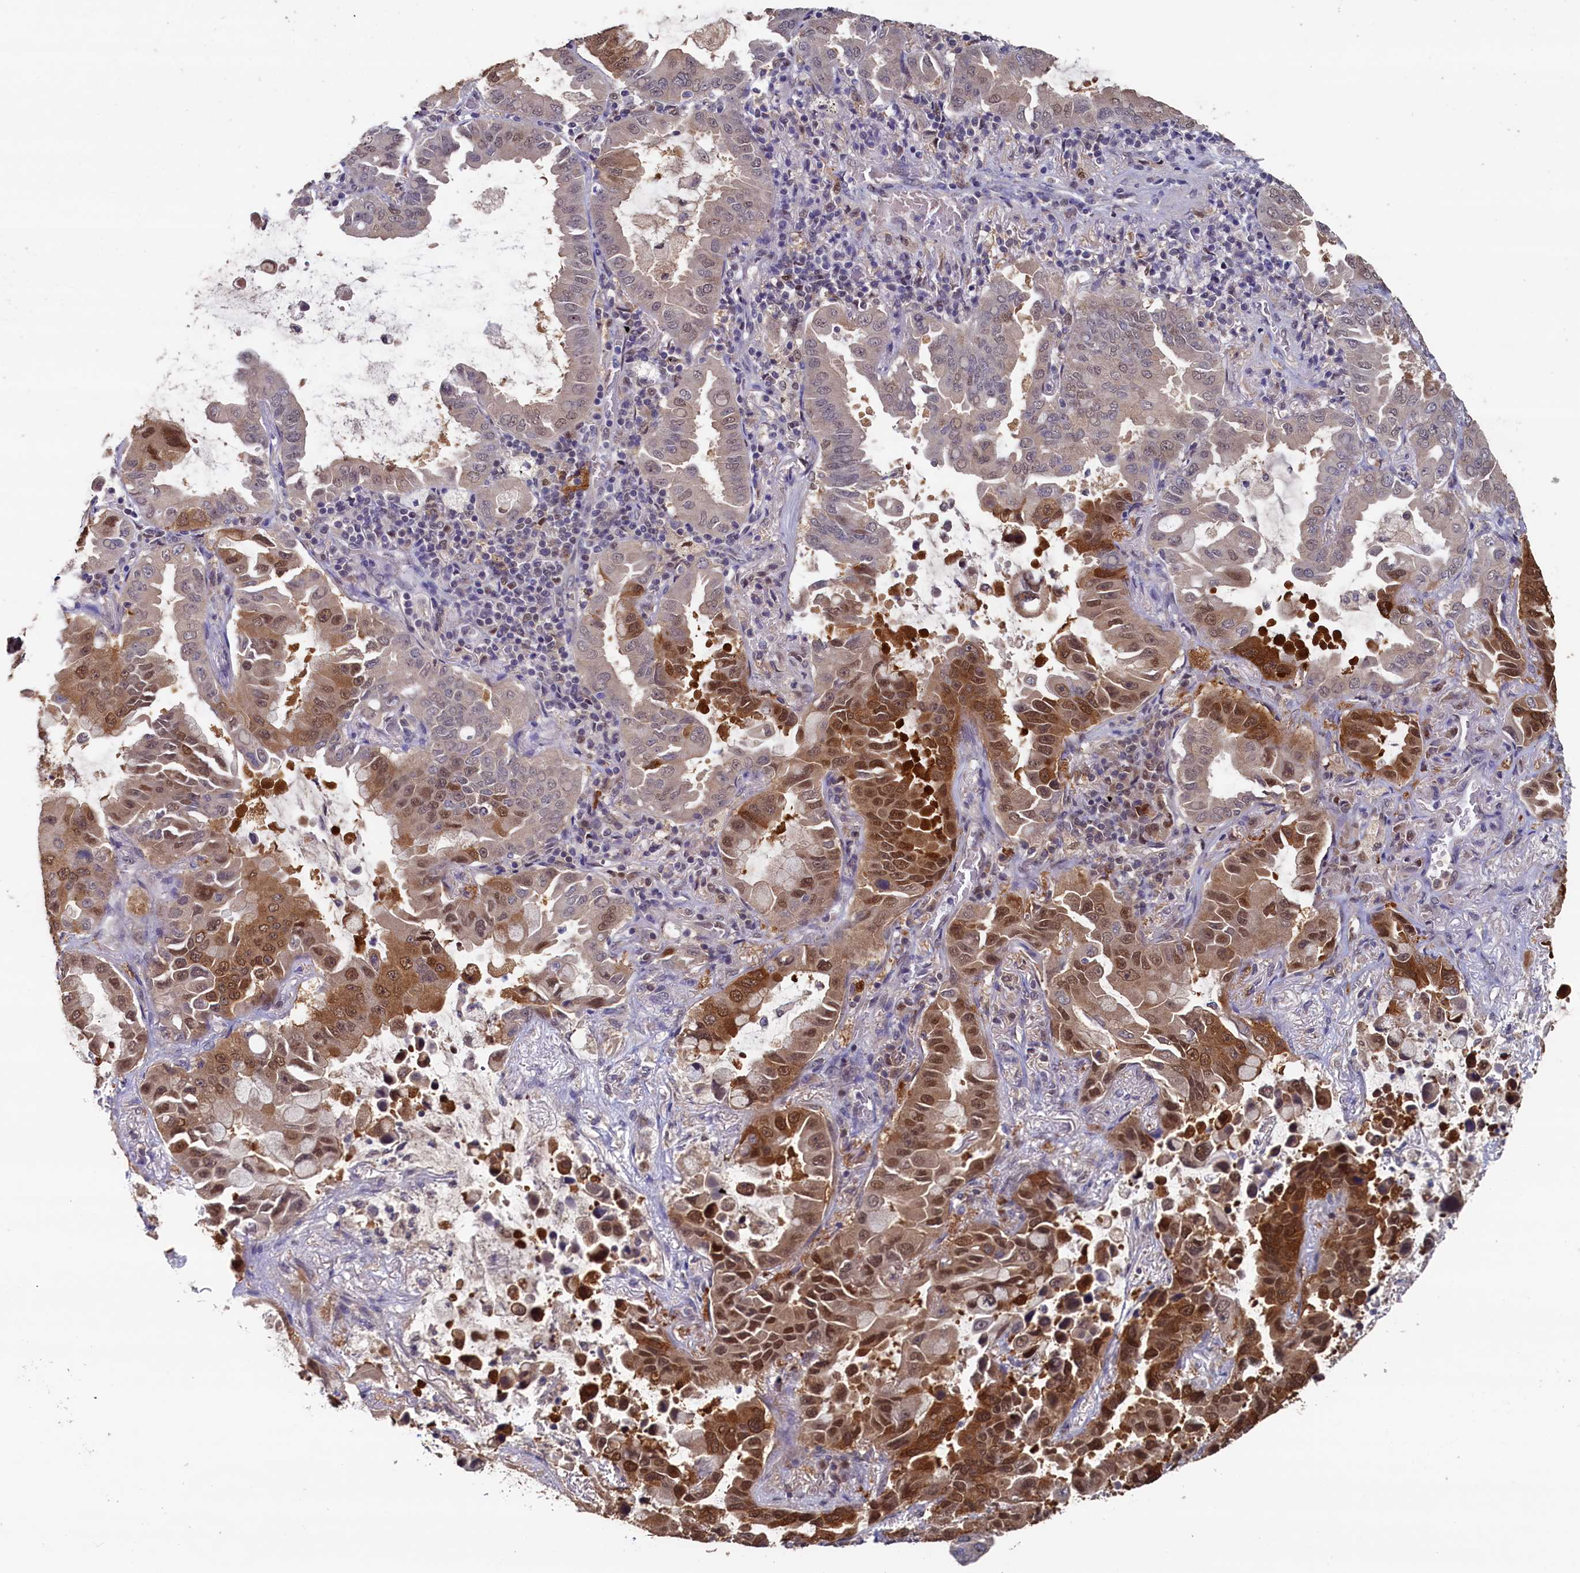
{"staining": {"intensity": "strong", "quantity": "25%-75%", "location": "cytoplasmic/membranous,nuclear"}, "tissue": "lung cancer", "cell_type": "Tumor cells", "image_type": "cancer", "snomed": [{"axis": "morphology", "description": "Adenocarcinoma, NOS"}, {"axis": "topography", "description": "Lung"}], "caption": "Immunohistochemistry histopathology image of human lung cancer (adenocarcinoma) stained for a protein (brown), which reveals high levels of strong cytoplasmic/membranous and nuclear expression in about 25%-75% of tumor cells.", "gene": "AHCY", "patient": {"sex": "male", "age": 64}}